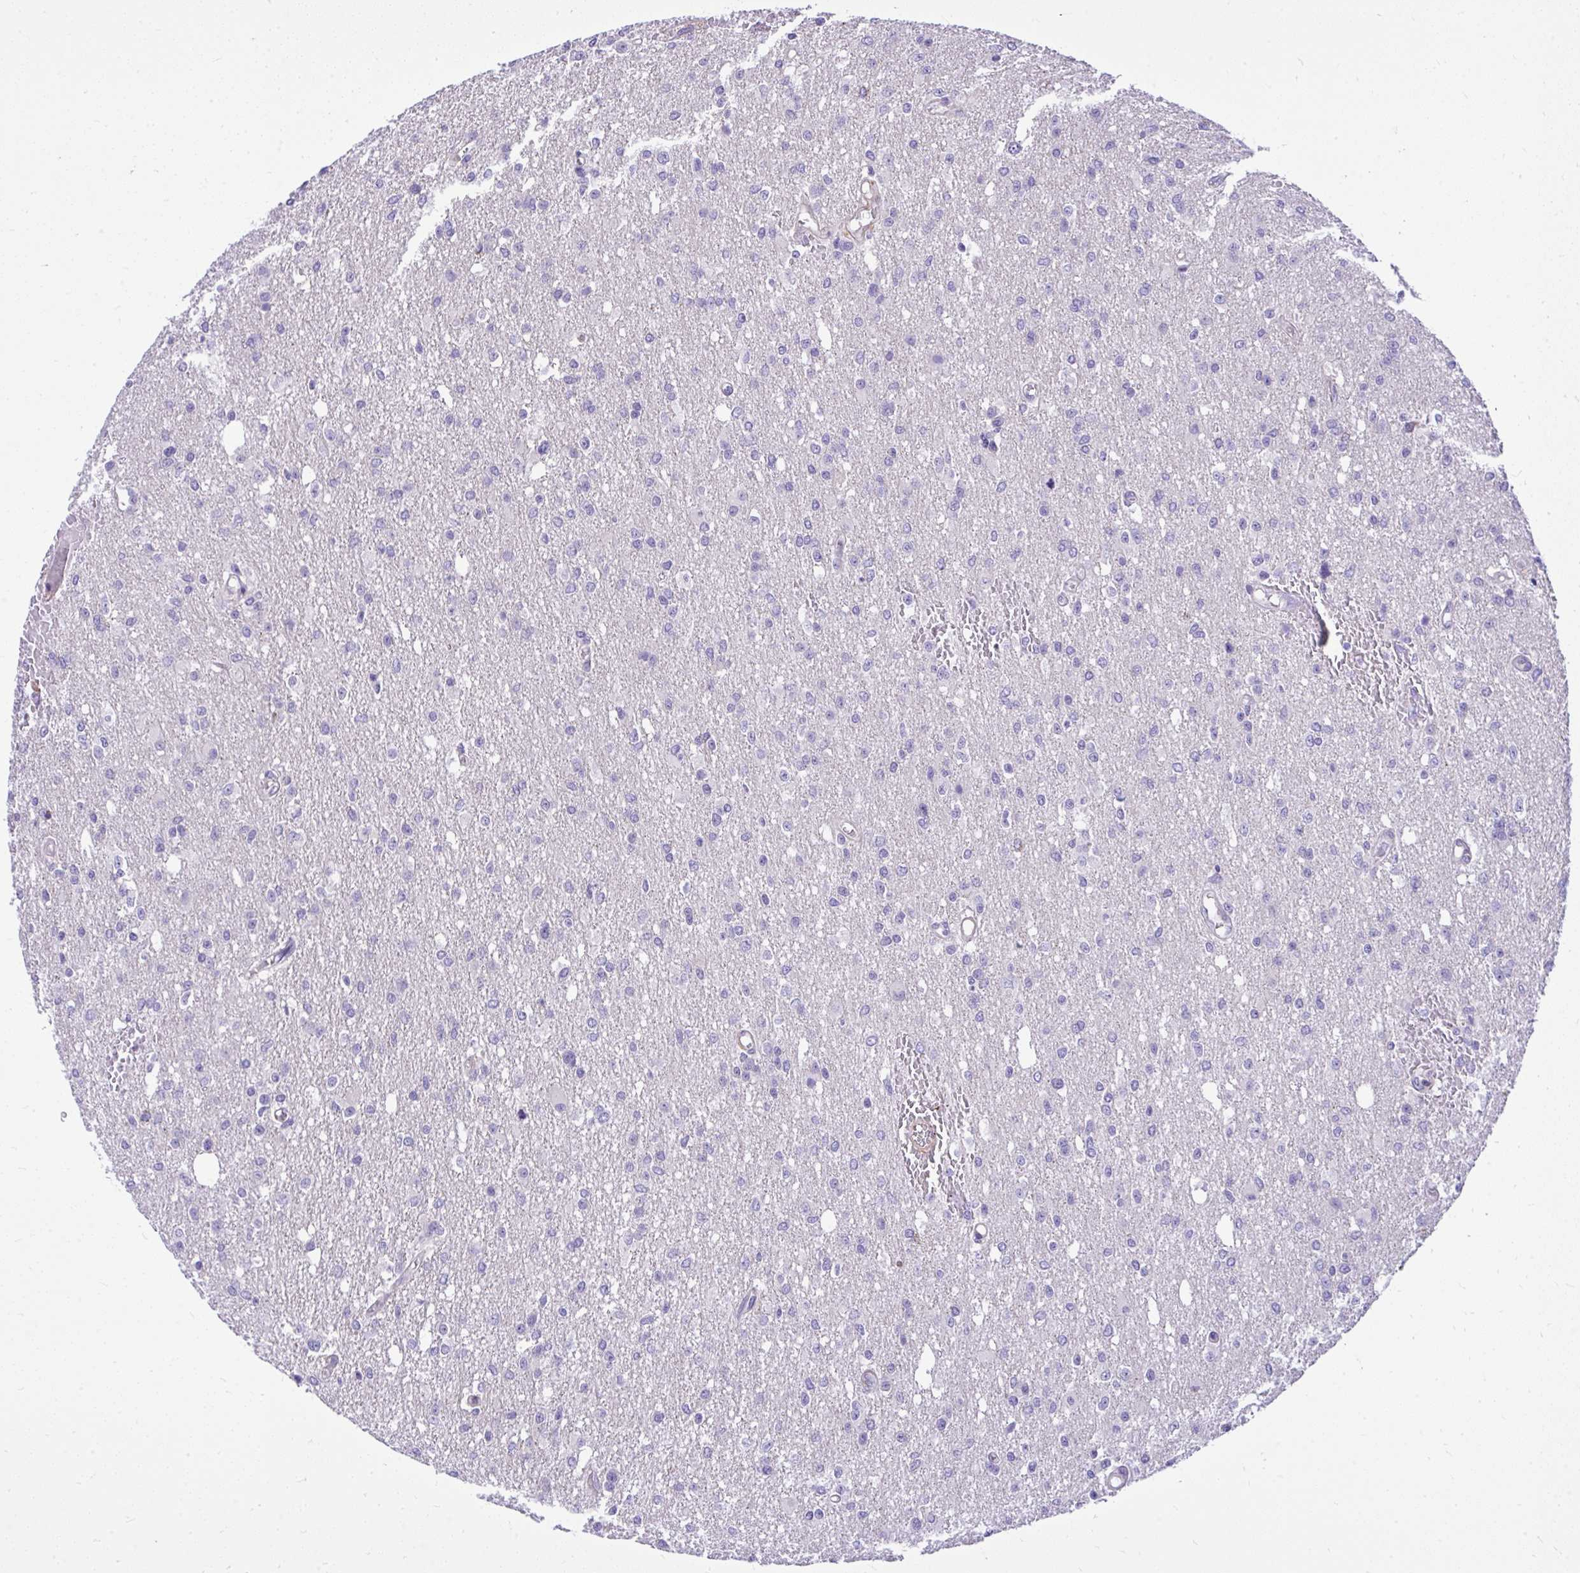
{"staining": {"intensity": "negative", "quantity": "none", "location": "none"}, "tissue": "glioma", "cell_type": "Tumor cells", "image_type": "cancer", "snomed": [{"axis": "morphology", "description": "Glioma, malignant, Low grade"}, {"axis": "topography", "description": "Brain"}], "caption": "Human glioma stained for a protein using immunohistochemistry exhibits no staining in tumor cells.", "gene": "GRK4", "patient": {"sex": "male", "age": 26}}